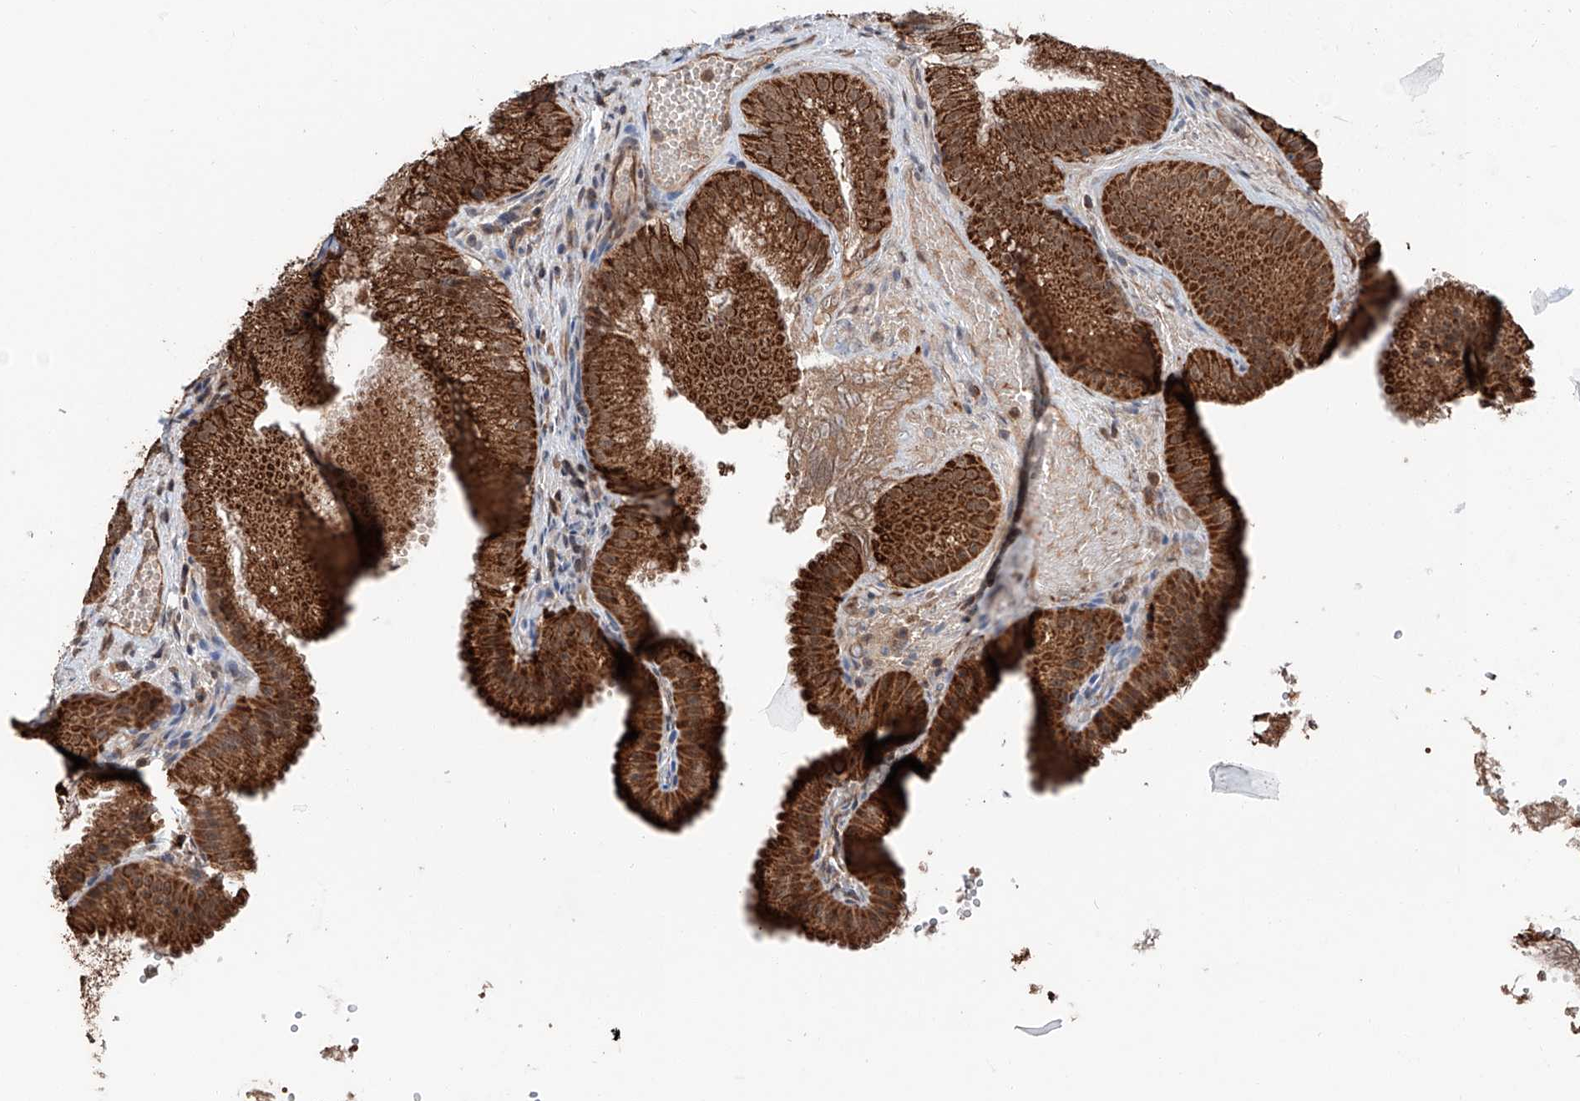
{"staining": {"intensity": "strong", "quantity": ">75%", "location": "cytoplasmic/membranous,nuclear"}, "tissue": "gallbladder", "cell_type": "Glandular cells", "image_type": "normal", "snomed": [{"axis": "morphology", "description": "Normal tissue, NOS"}, {"axis": "topography", "description": "Gallbladder"}], "caption": "This histopathology image reveals IHC staining of benign gallbladder, with high strong cytoplasmic/membranous,nuclear positivity in approximately >75% of glandular cells.", "gene": "ZNF445", "patient": {"sex": "female", "age": 30}}